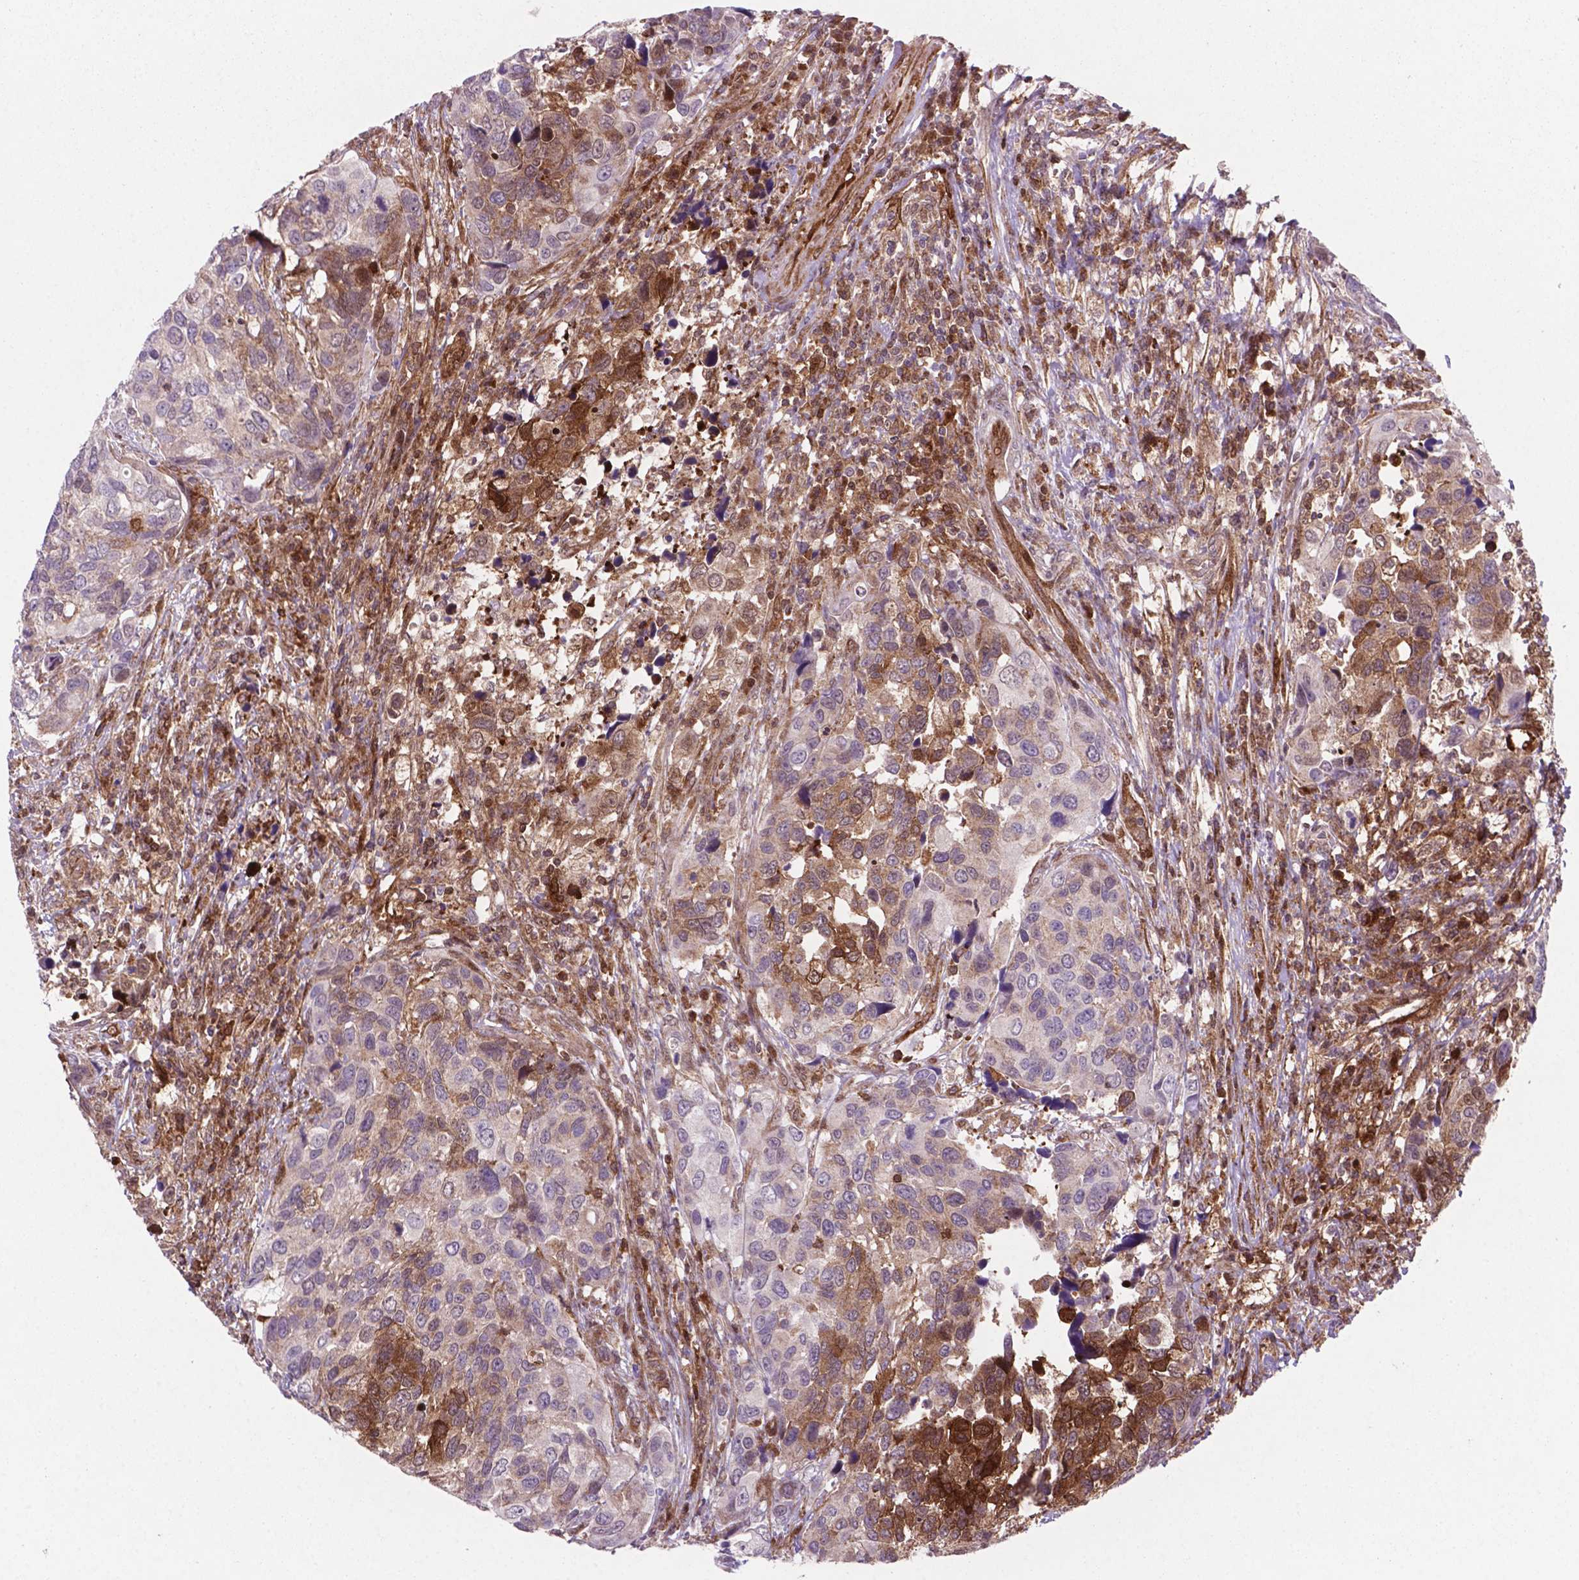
{"staining": {"intensity": "strong", "quantity": "<25%", "location": "cytoplasmic/membranous"}, "tissue": "urothelial cancer", "cell_type": "Tumor cells", "image_type": "cancer", "snomed": [{"axis": "morphology", "description": "Urothelial carcinoma, High grade"}, {"axis": "topography", "description": "Urinary bladder"}], "caption": "A photomicrograph of human urothelial carcinoma (high-grade) stained for a protein displays strong cytoplasmic/membranous brown staining in tumor cells. The protein is shown in brown color, while the nuclei are stained blue.", "gene": "LDHA", "patient": {"sex": "male", "age": 60}}